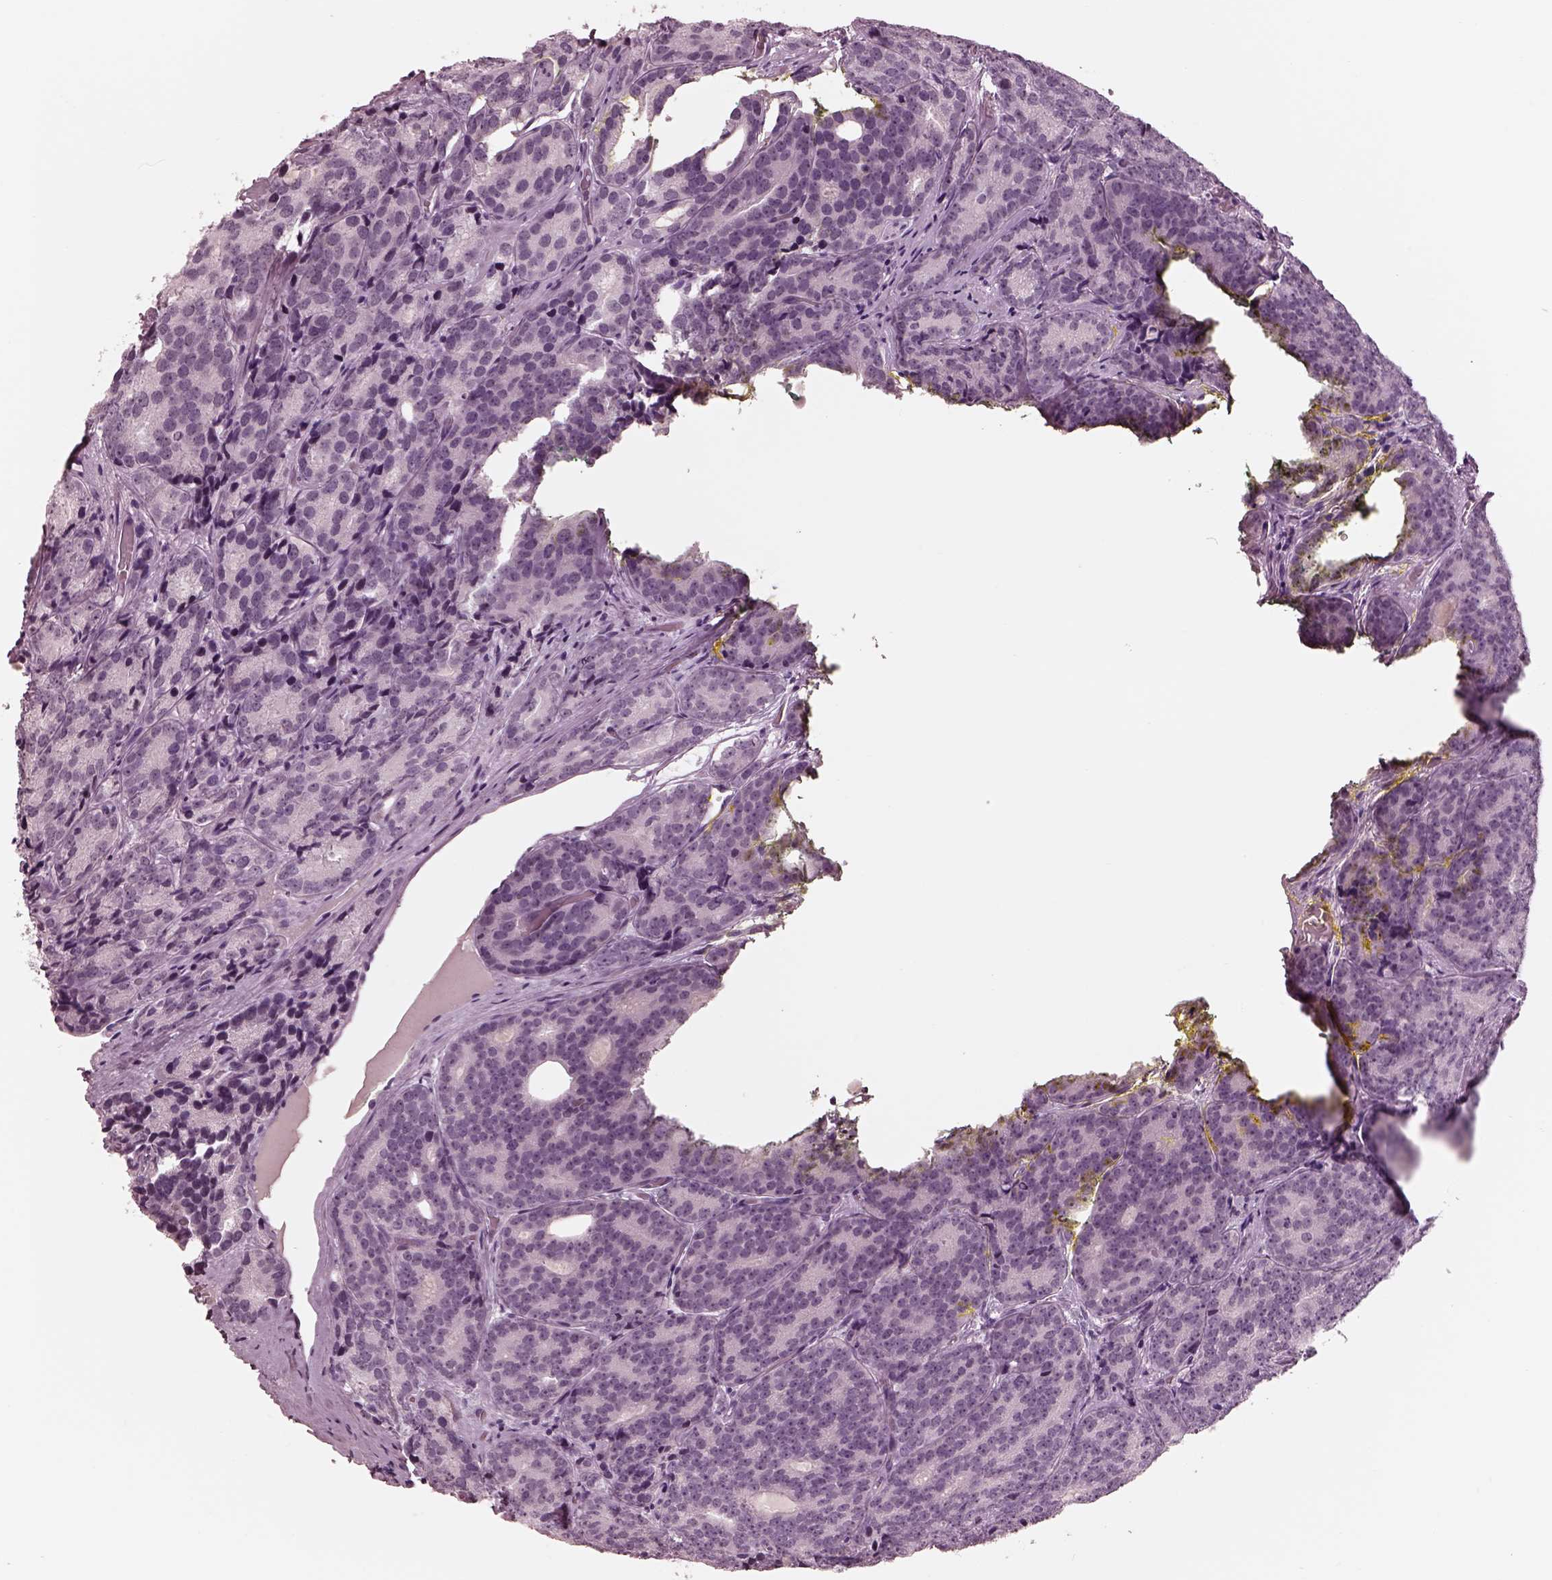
{"staining": {"intensity": "negative", "quantity": "none", "location": "none"}, "tissue": "prostate cancer", "cell_type": "Tumor cells", "image_type": "cancer", "snomed": [{"axis": "morphology", "description": "Adenocarcinoma, NOS"}, {"axis": "topography", "description": "Prostate"}], "caption": "Prostate cancer (adenocarcinoma) was stained to show a protein in brown. There is no significant staining in tumor cells.", "gene": "GARIN4", "patient": {"sex": "male", "age": 71}}